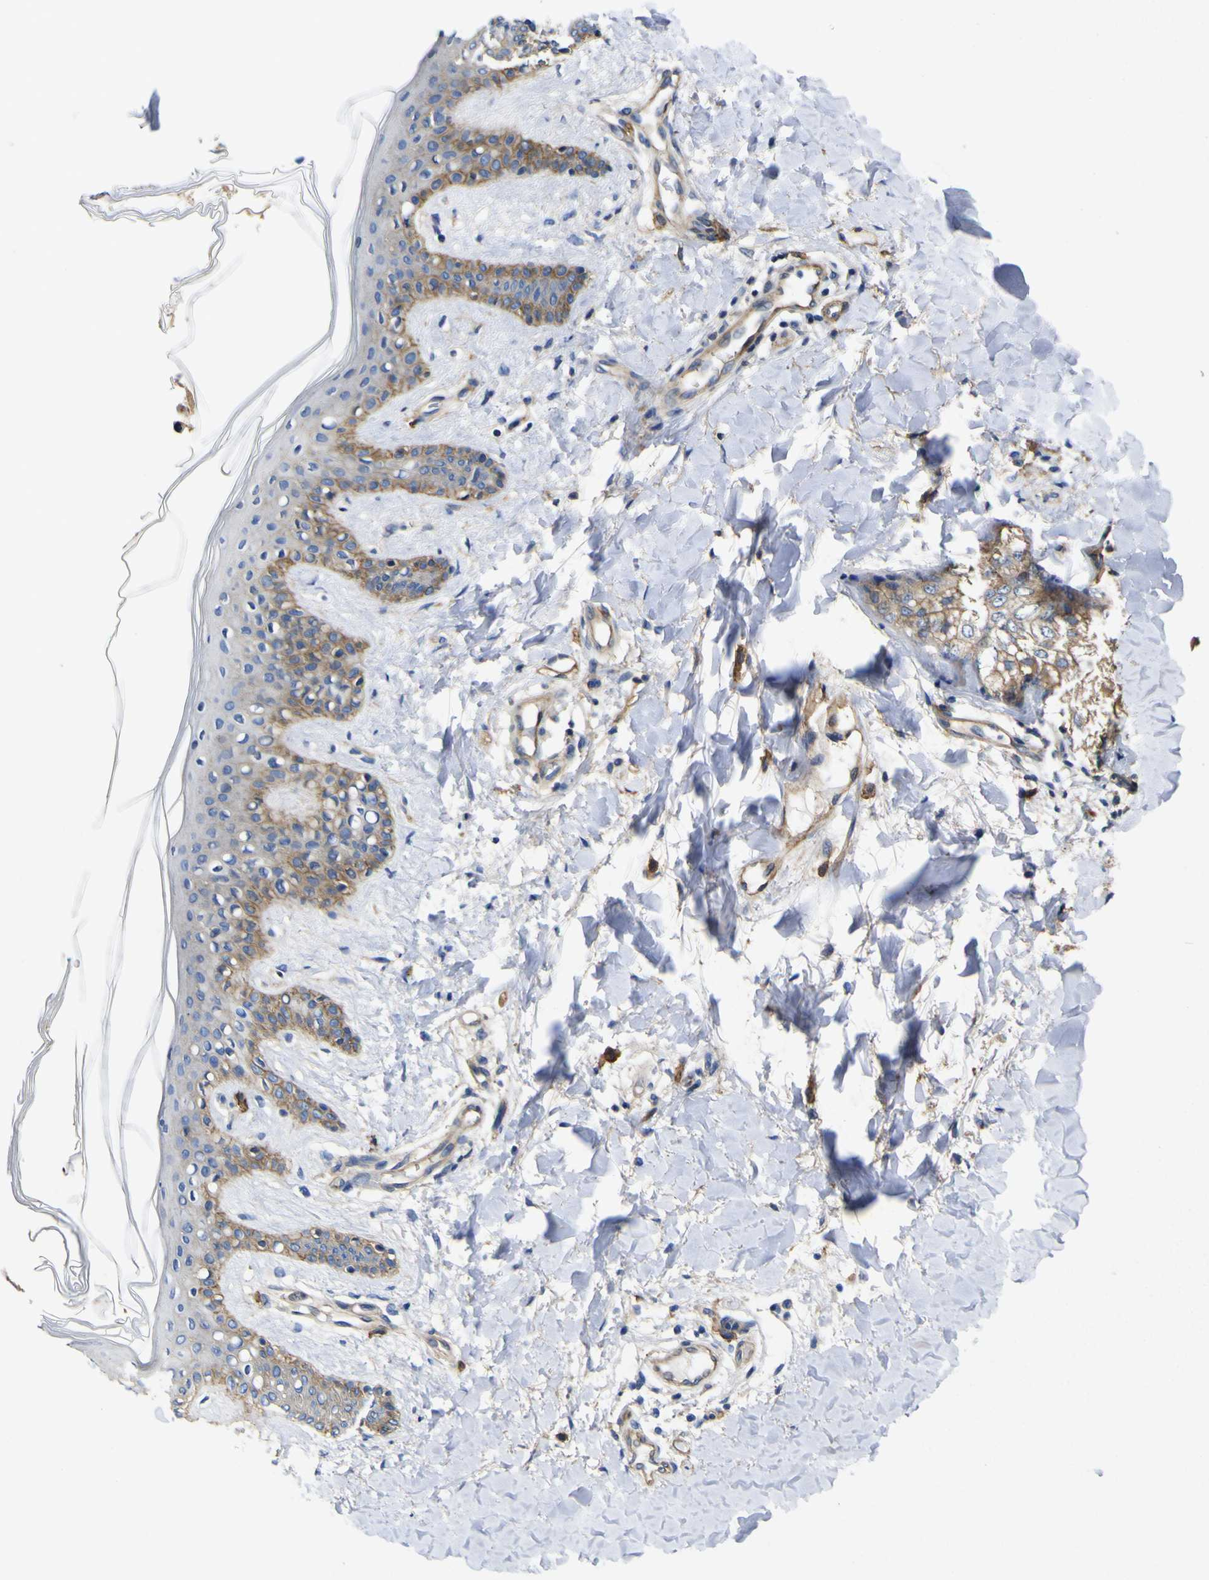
{"staining": {"intensity": "negative", "quantity": "none", "location": "none"}, "tissue": "skin", "cell_type": "Fibroblasts", "image_type": "normal", "snomed": [{"axis": "morphology", "description": "Normal tissue, NOS"}, {"axis": "topography", "description": "Skin"}], "caption": "Immunohistochemistry micrograph of unremarkable human skin stained for a protein (brown), which displays no expression in fibroblasts. (DAB immunohistochemistry visualized using brightfield microscopy, high magnification).", "gene": "CD151", "patient": {"sex": "male", "age": 16}}